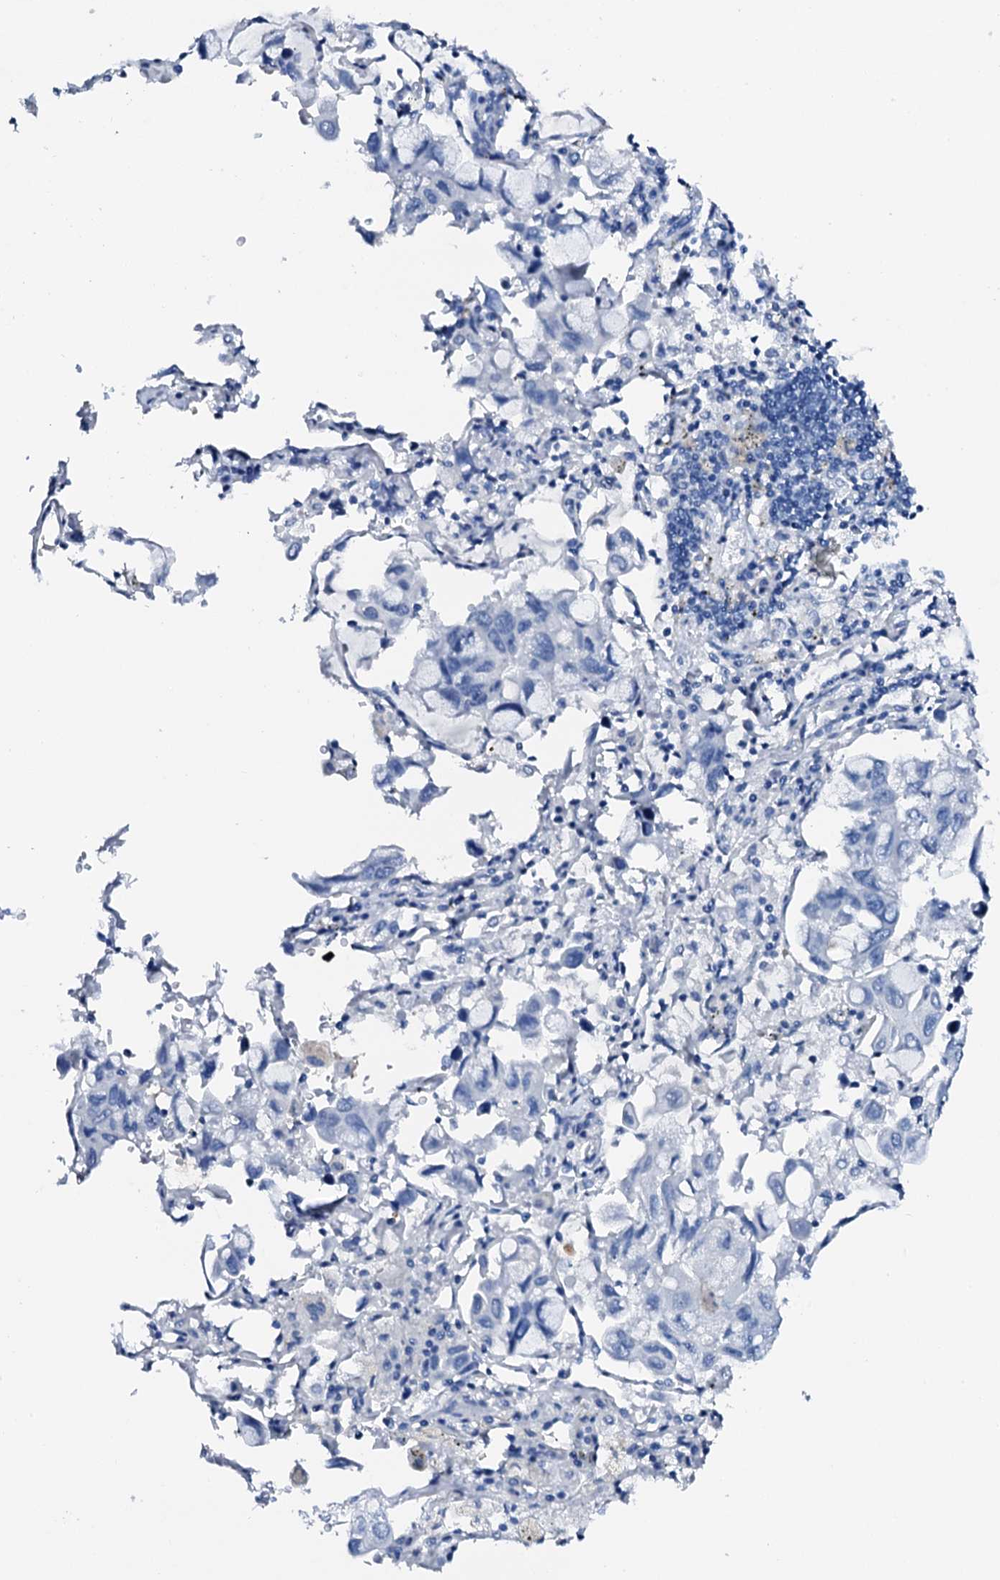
{"staining": {"intensity": "negative", "quantity": "none", "location": "none"}, "tissue": "lung cancer", "cell_type": "Tumor cells", "image_type": "cancer", "snomed": [{"axis": "morphology", "description": "Adenocarcinoma, NOS"}, {"axis": "topography", "description": "Lung"}], "caption": "An immunohistochemistry image of lung adenocarcinoma is shown. There is no staining in tumor cells of lung adenocarcinoma. (DAB (3,3'-diaminobenzidine) immunohistochemistry, high magnification).", "gene": "PTH", "patient": {"sex": "male", "age": 64}}